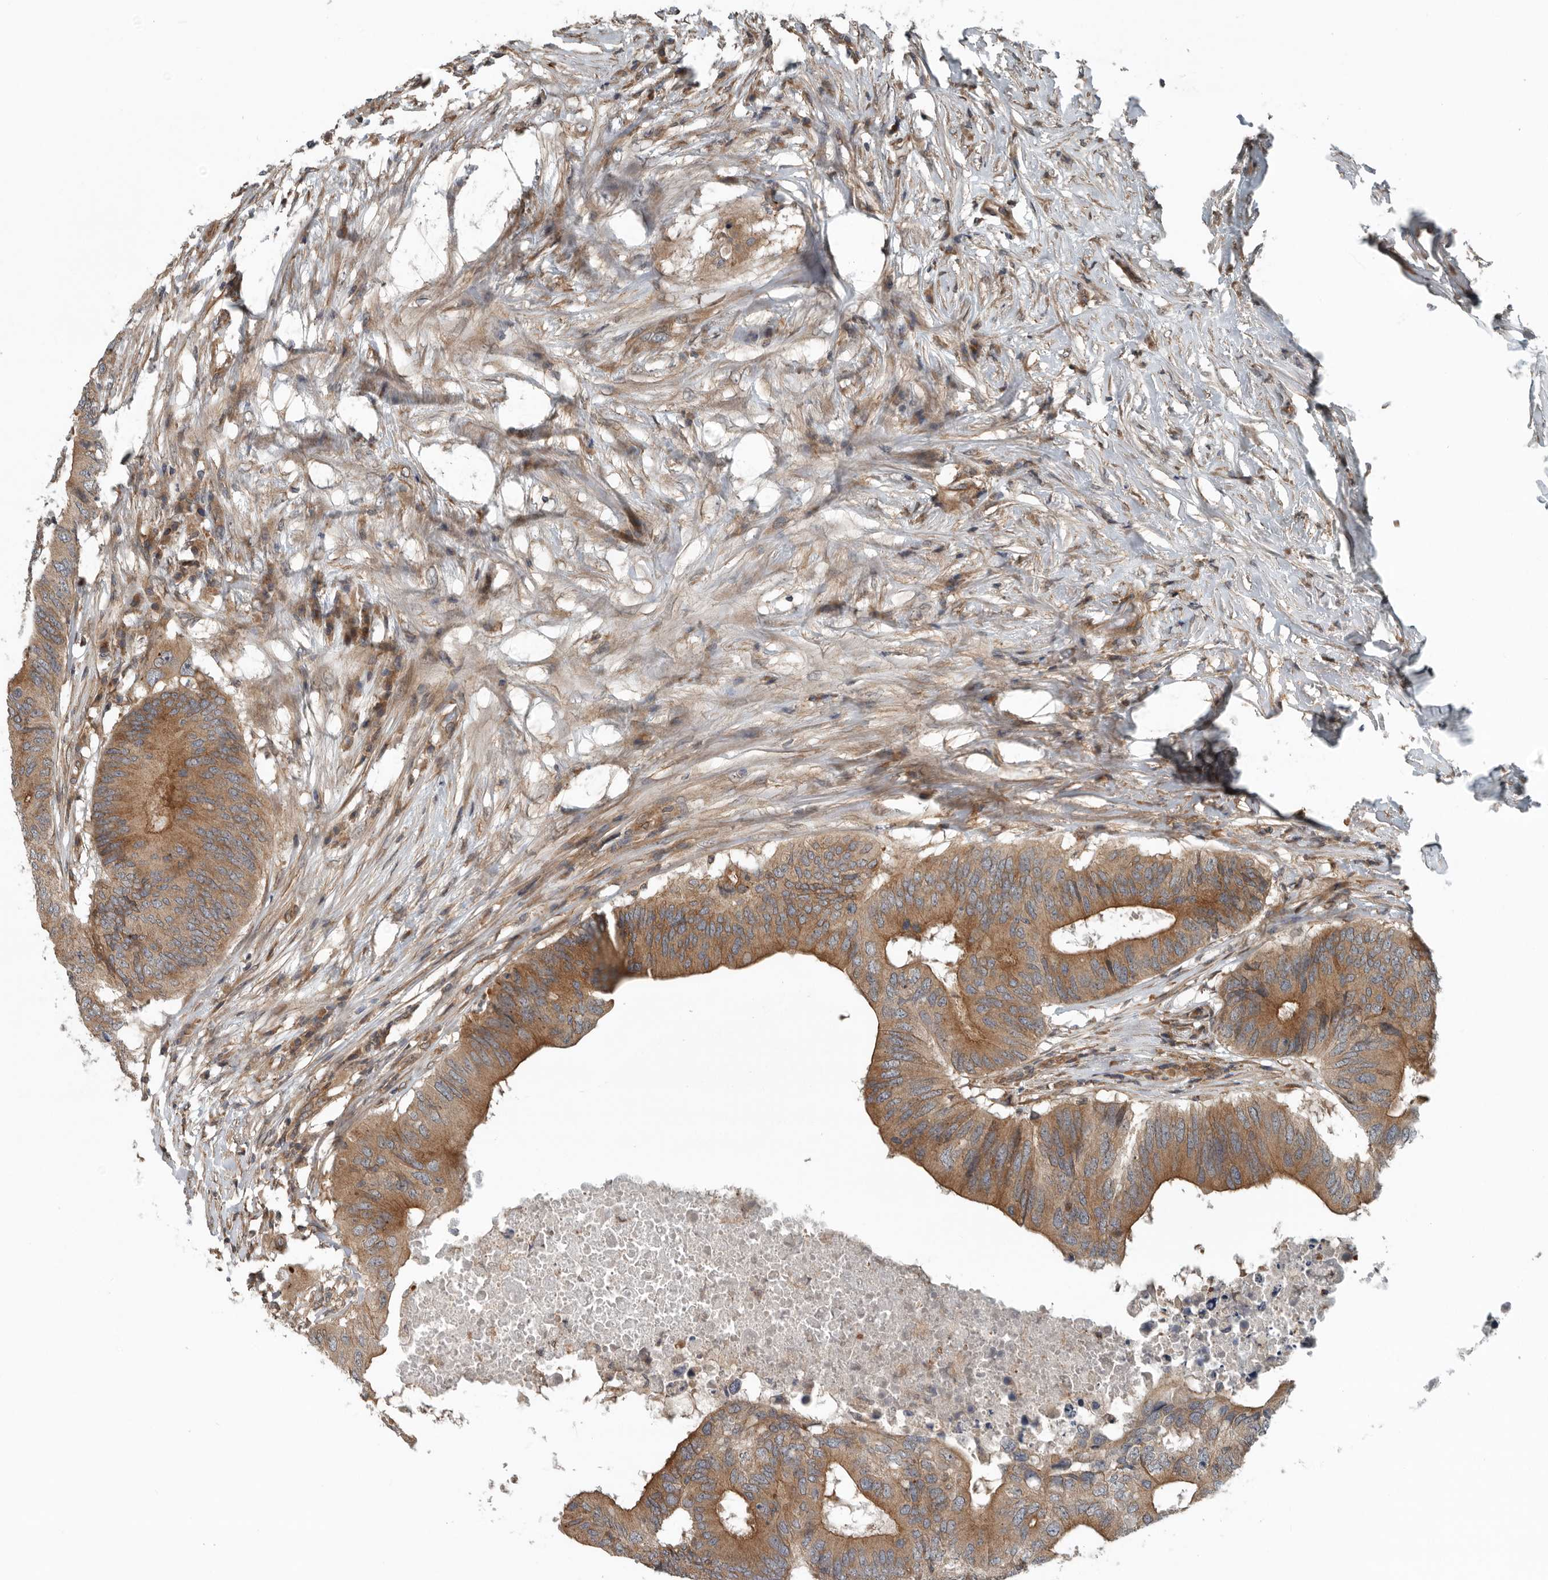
{"staining": {"intensity": "moderate", "quantity": ">75%", "location": "cytoplasmic/membranous"}, "tissue": "colorectal cancer", "cell_type": "Tumor cells", "image_type": "cancer", "snomed": [{"axis": "morphology", "description": "Adenocarcinoma, NOS"}, {"axis": "topography", "description": "Colon"}], "caption": "A micrograph of human adenocarcinoma (colorectal) stained for a protein displays moderate cytoplasmic/membranous brown staining in tumor cells. (DAB (3,3'-diaminobenzidine) IHC, brown staining for protein, blue staining for nuclei).", "gene": "AMFR", "patient": {"sex": "male", "age": 71}}